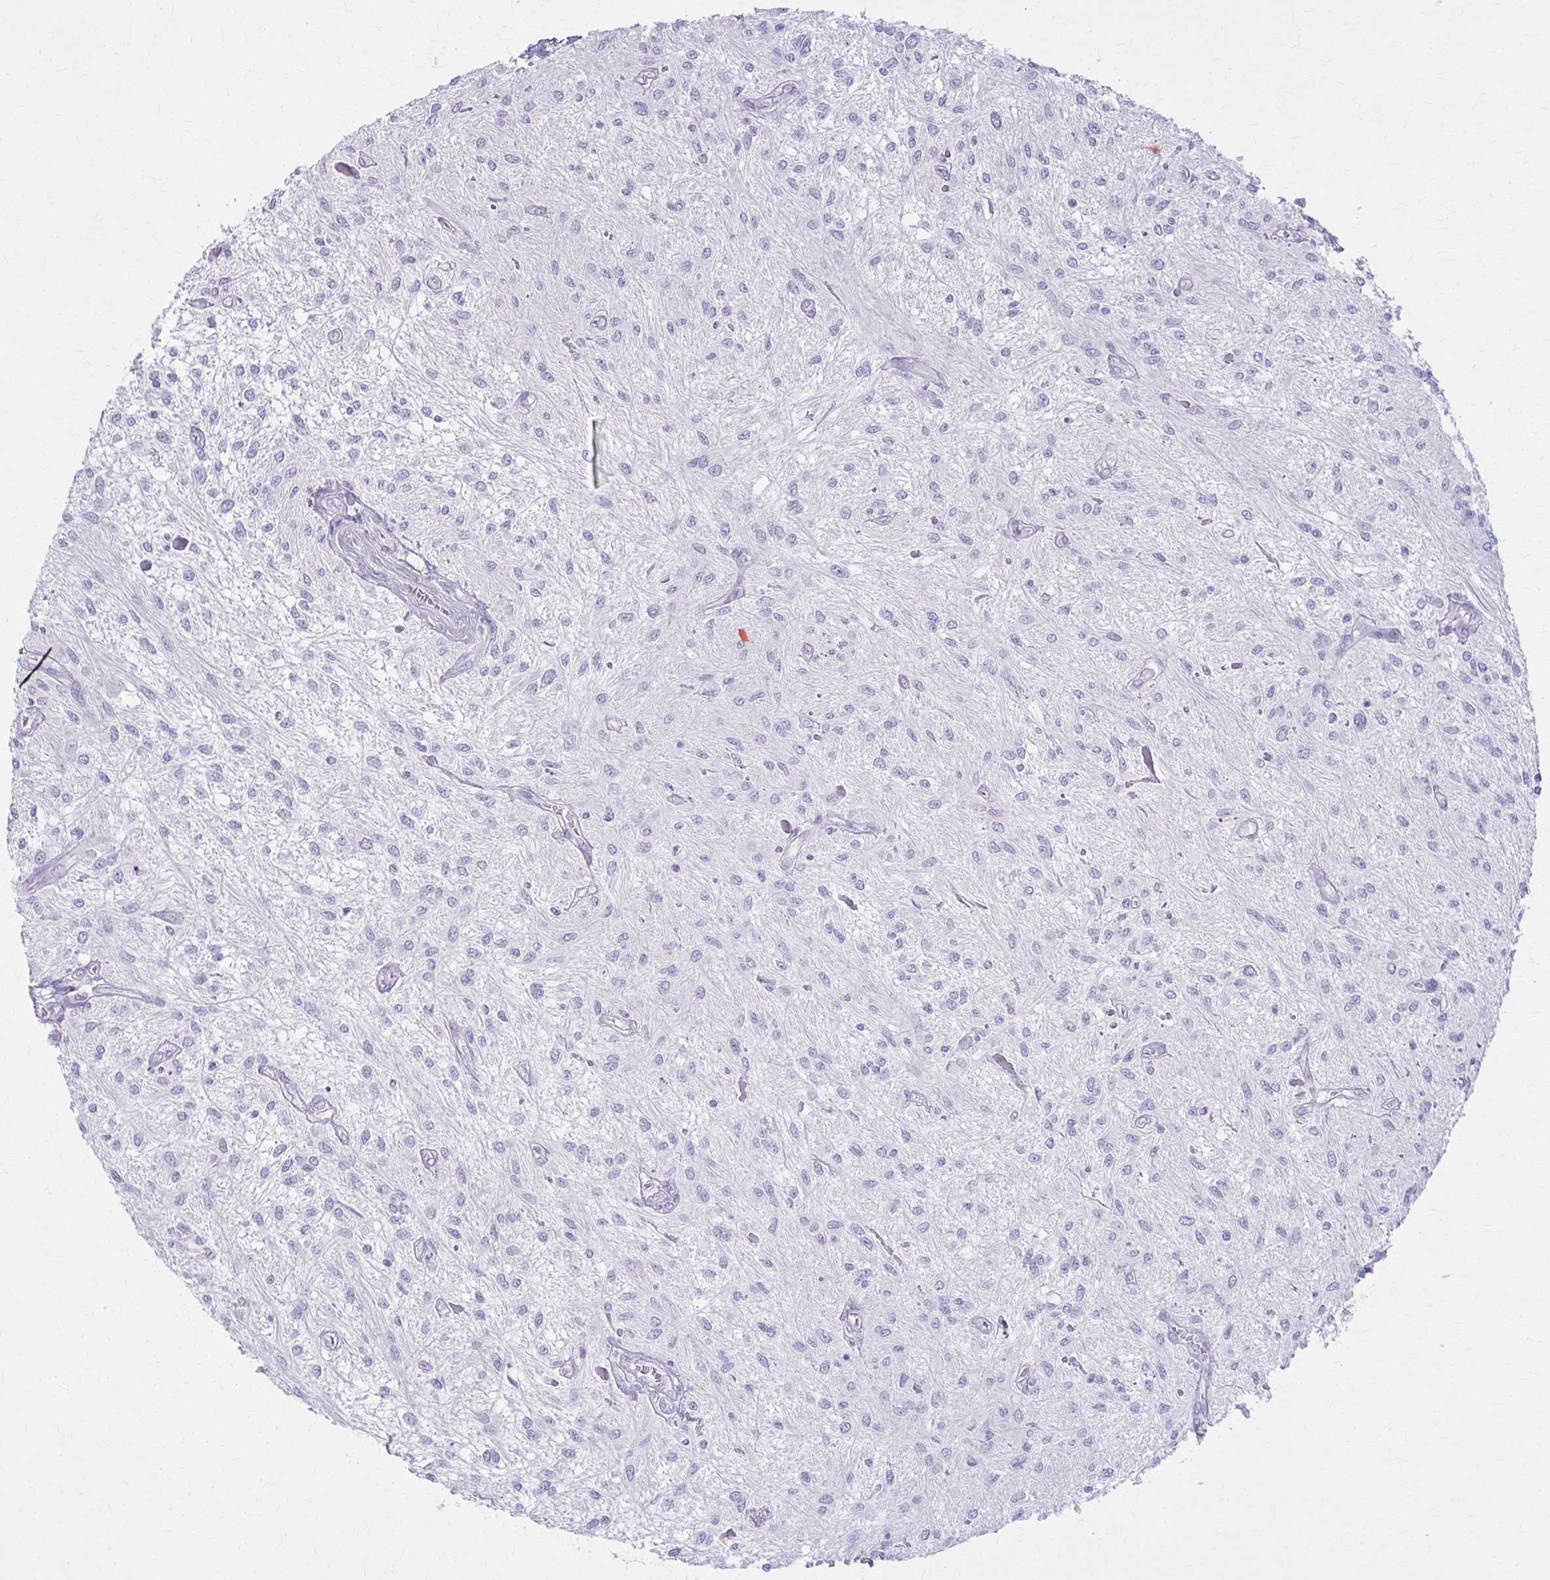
{"staining": {"intensity": "negative", "quantity": "none", "location": "none"}, "tissue": "glioma", "cell_type": "Tumor cells", "image_type": "cancer", "snomed": [{"axis": "morphology", "description": "Glioma, malignant, Low grade"}, {"axis": "topography", "description": "Cerebellum"}], "caption": "This is a micrograph of immunohistochemistry staining of glioma, which shows no expression in tumor cells.", "gene": "LDLRAP1", "patient": {"sex": "female", "age": 14}}